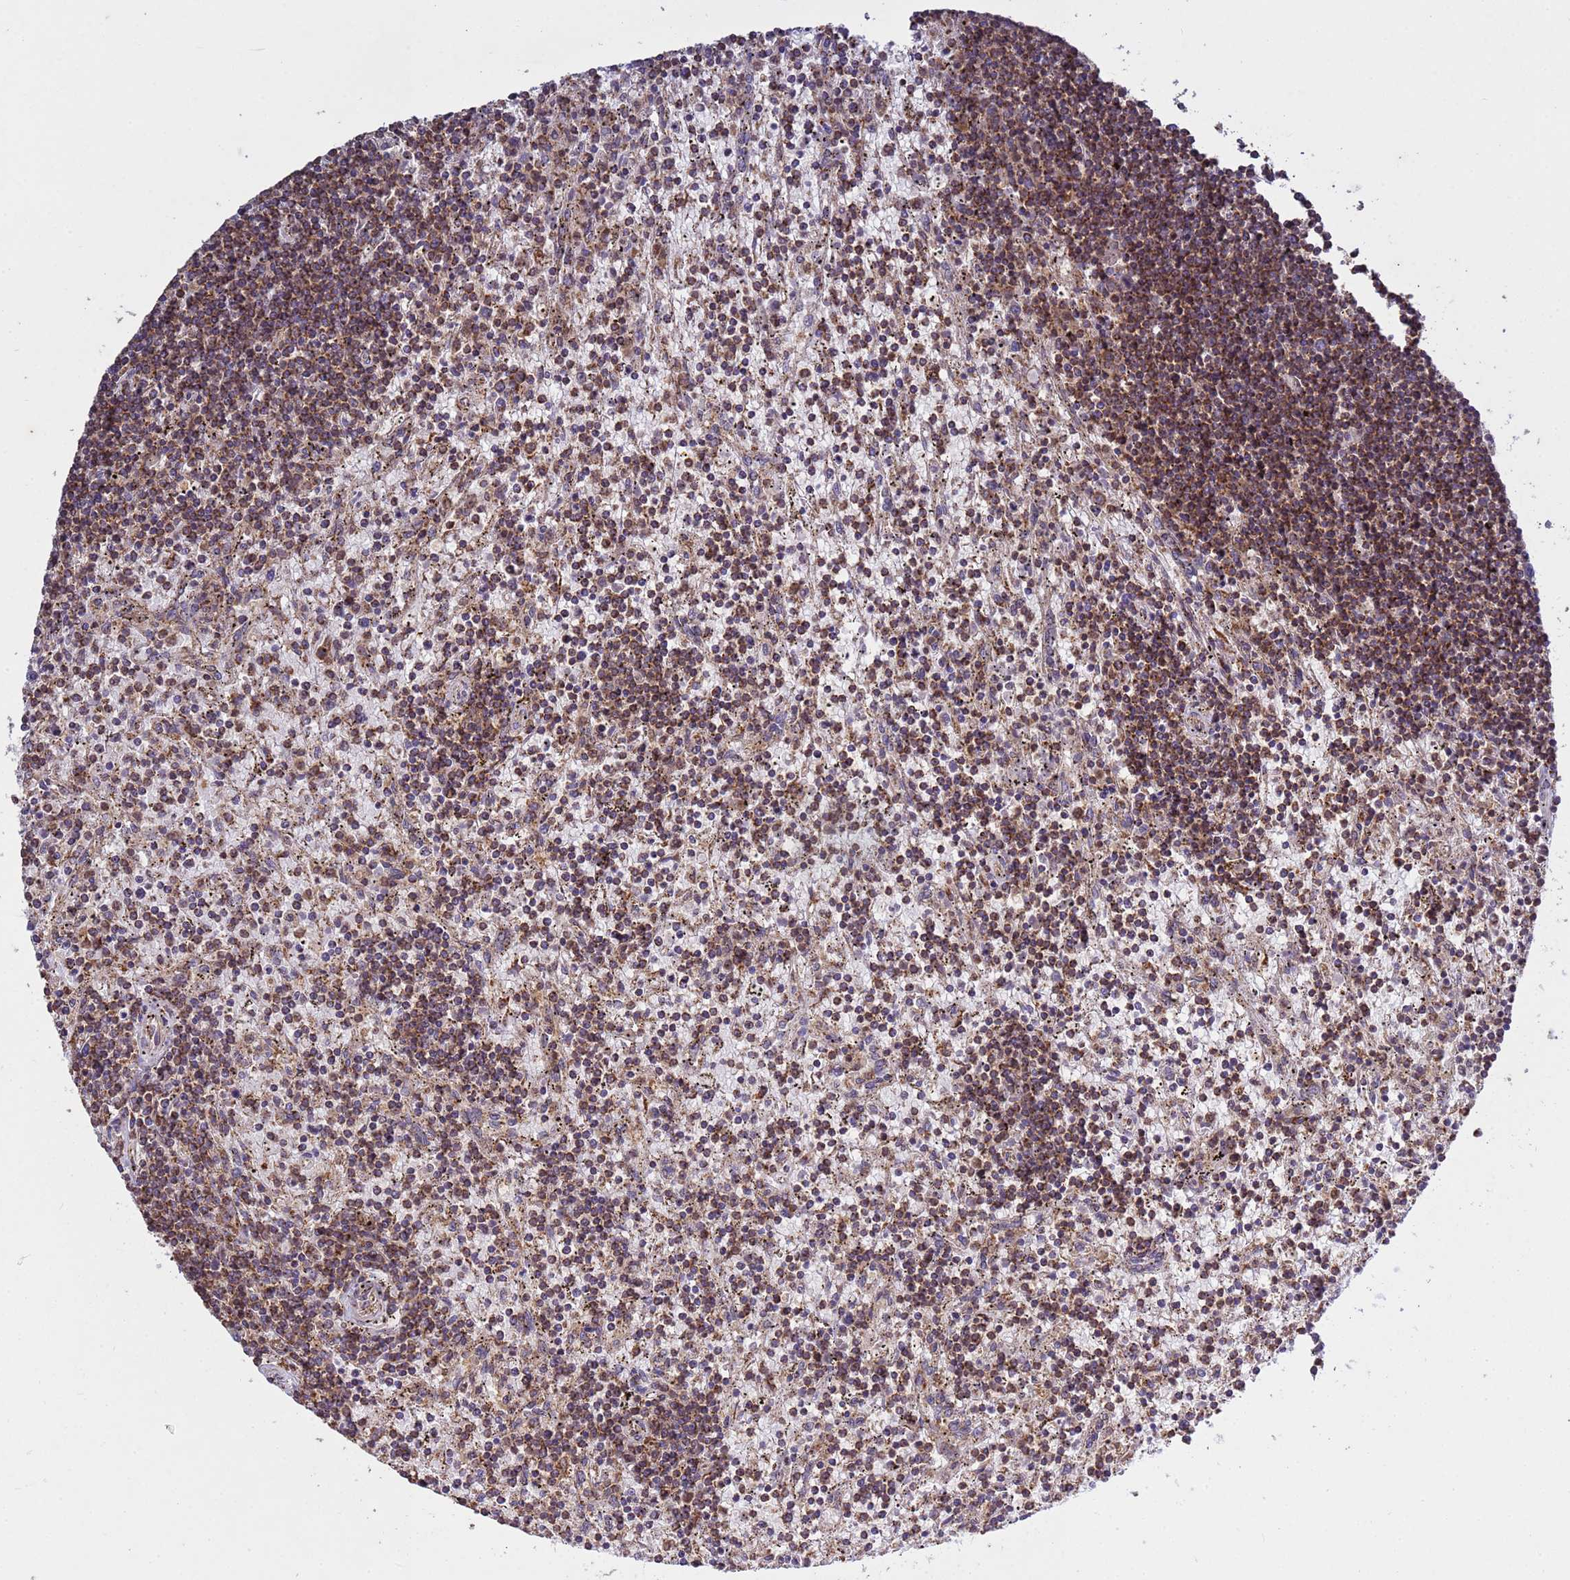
{"staining": {"intensity": "moderate", "quantity": ">75%", "location": "cytoplasmic/membranous"}, "tissue": "lymphoma", "cell_type": "Tumor cells", "image_type": "cancer", "snomed": [{"axis": "morphology", "description": "Malignant lymphoma, non-Hodgkin's type, Low grade"}, {"axis": "topography", "description": "Spleen"}], "caption": "Immunohistochemistry (IHC) histopathology image of lymphoma stained for a protein (brown), which exhibits medium levels of moderate cytoplasmic/membranous staining in about >75% of tumor cells.", "gene": "P2RX7", "patient": {"sex": "male", "age": 76}}